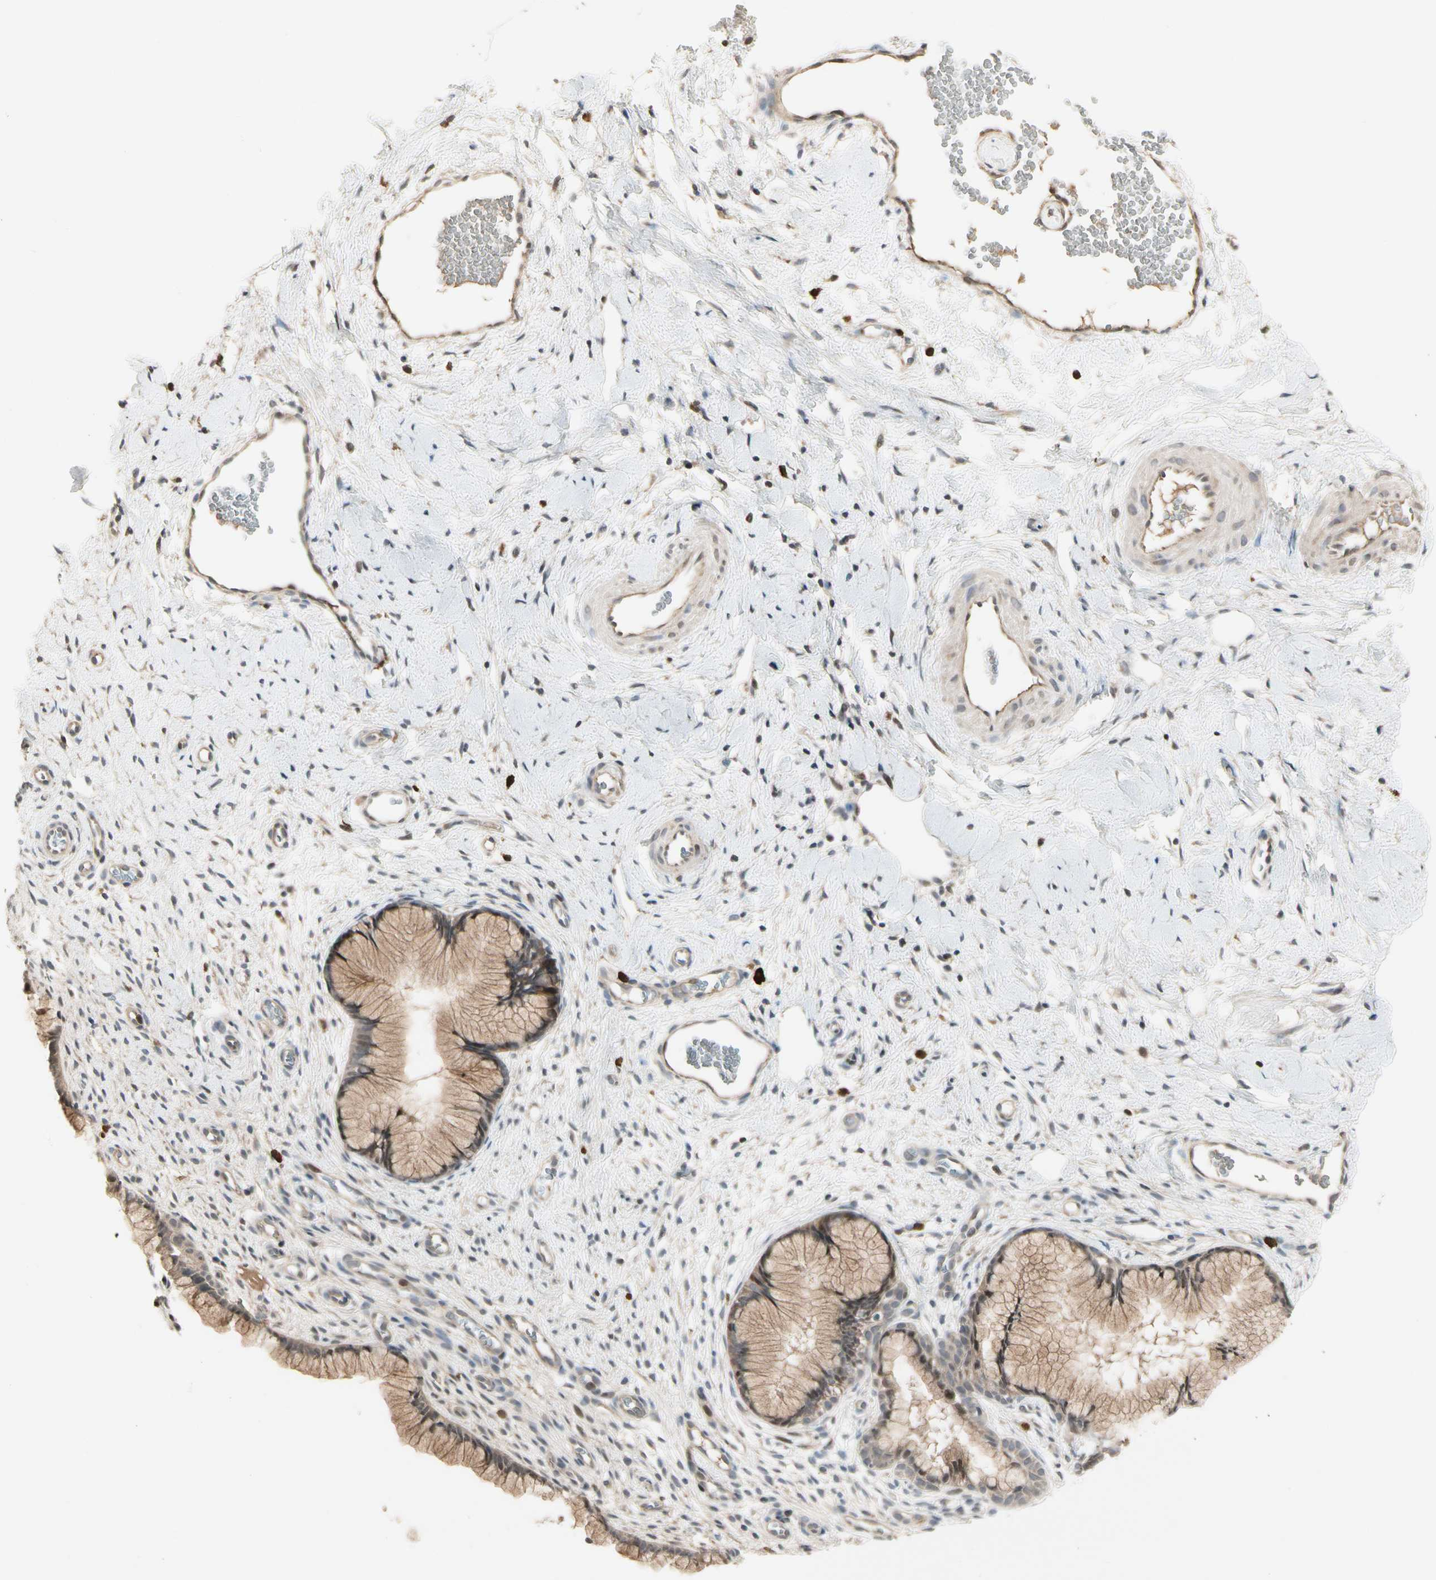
{"staining": {"intensity": "weak", "quantity": ">75%", "location": "cytoplasmic/membranous"}, "tissue": "cervix", "cell_type": "Glandular cells", "image_type": "normal", "snomed": [{"axis": "morphology", "description": "Normal tissue, NOS"}, {"axis": "topography", "description": "Cervix"}], "caption": "A high-resolution histopathology image shows IHC staining of unremarkable cervix, which shows weak cytoplasmic/membranous staining in approximately >75% of glandular cells.", "gene": "ATG4C", "patient": {"sex": "female", "age": 65}}